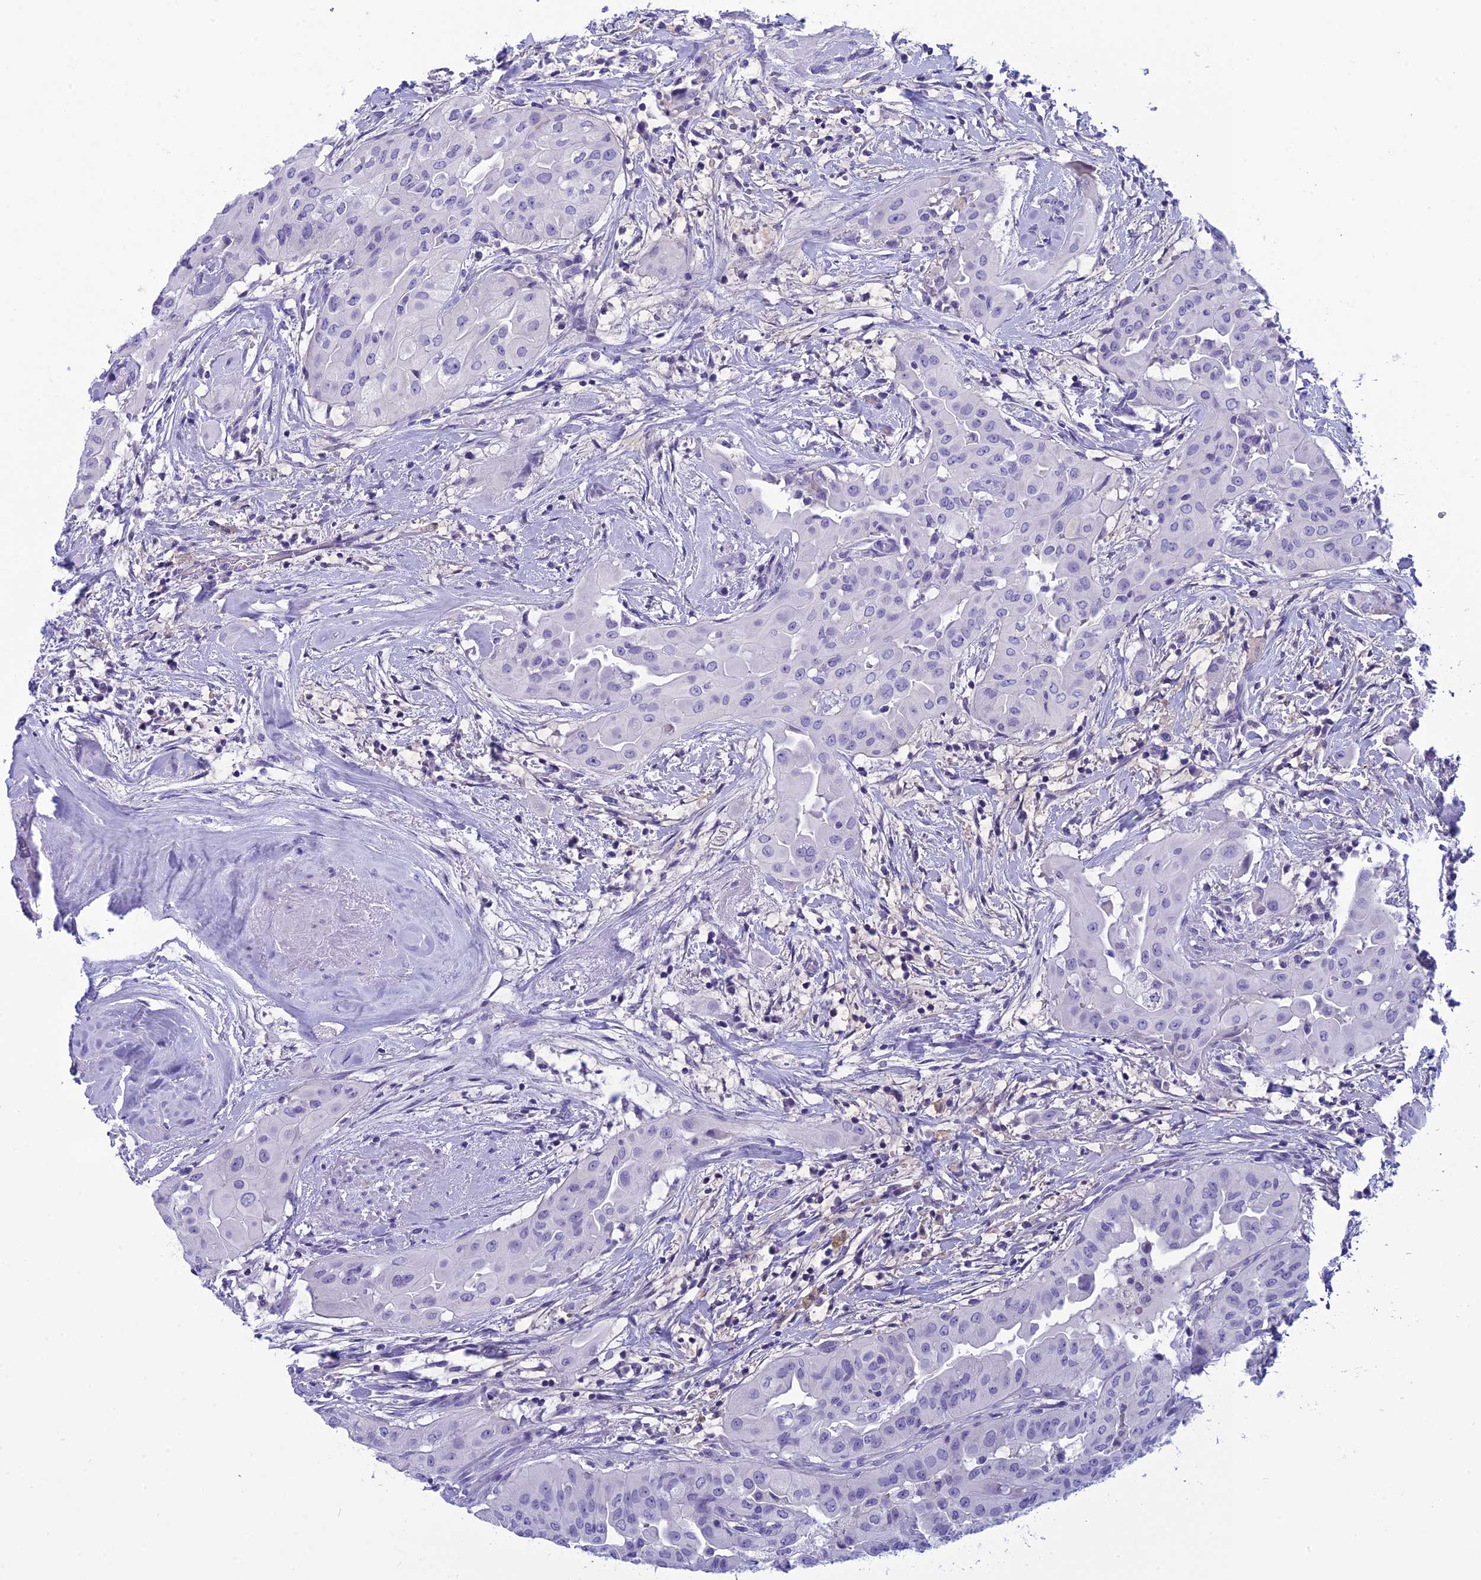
{"staining": {"intensity": "negative", "quantity": "none", "location": "none"}, "tissue": "thyroid cancer", "cell_type": "Tumor cells", "image_type": "cancer", "snomed": [{"axis": "morphology", "description": "Papillary adenocarcinoma, NOS"}, {"axis": "topography", "description": "Thyroid gland"}], "caption": "Papillary adenocarcinoma (thyroid) was stained to show a protein in brown. There is no significant positivity in tumor cells.", "gene": "BBS2", "patient": {"sex": "female", "age": 59}}